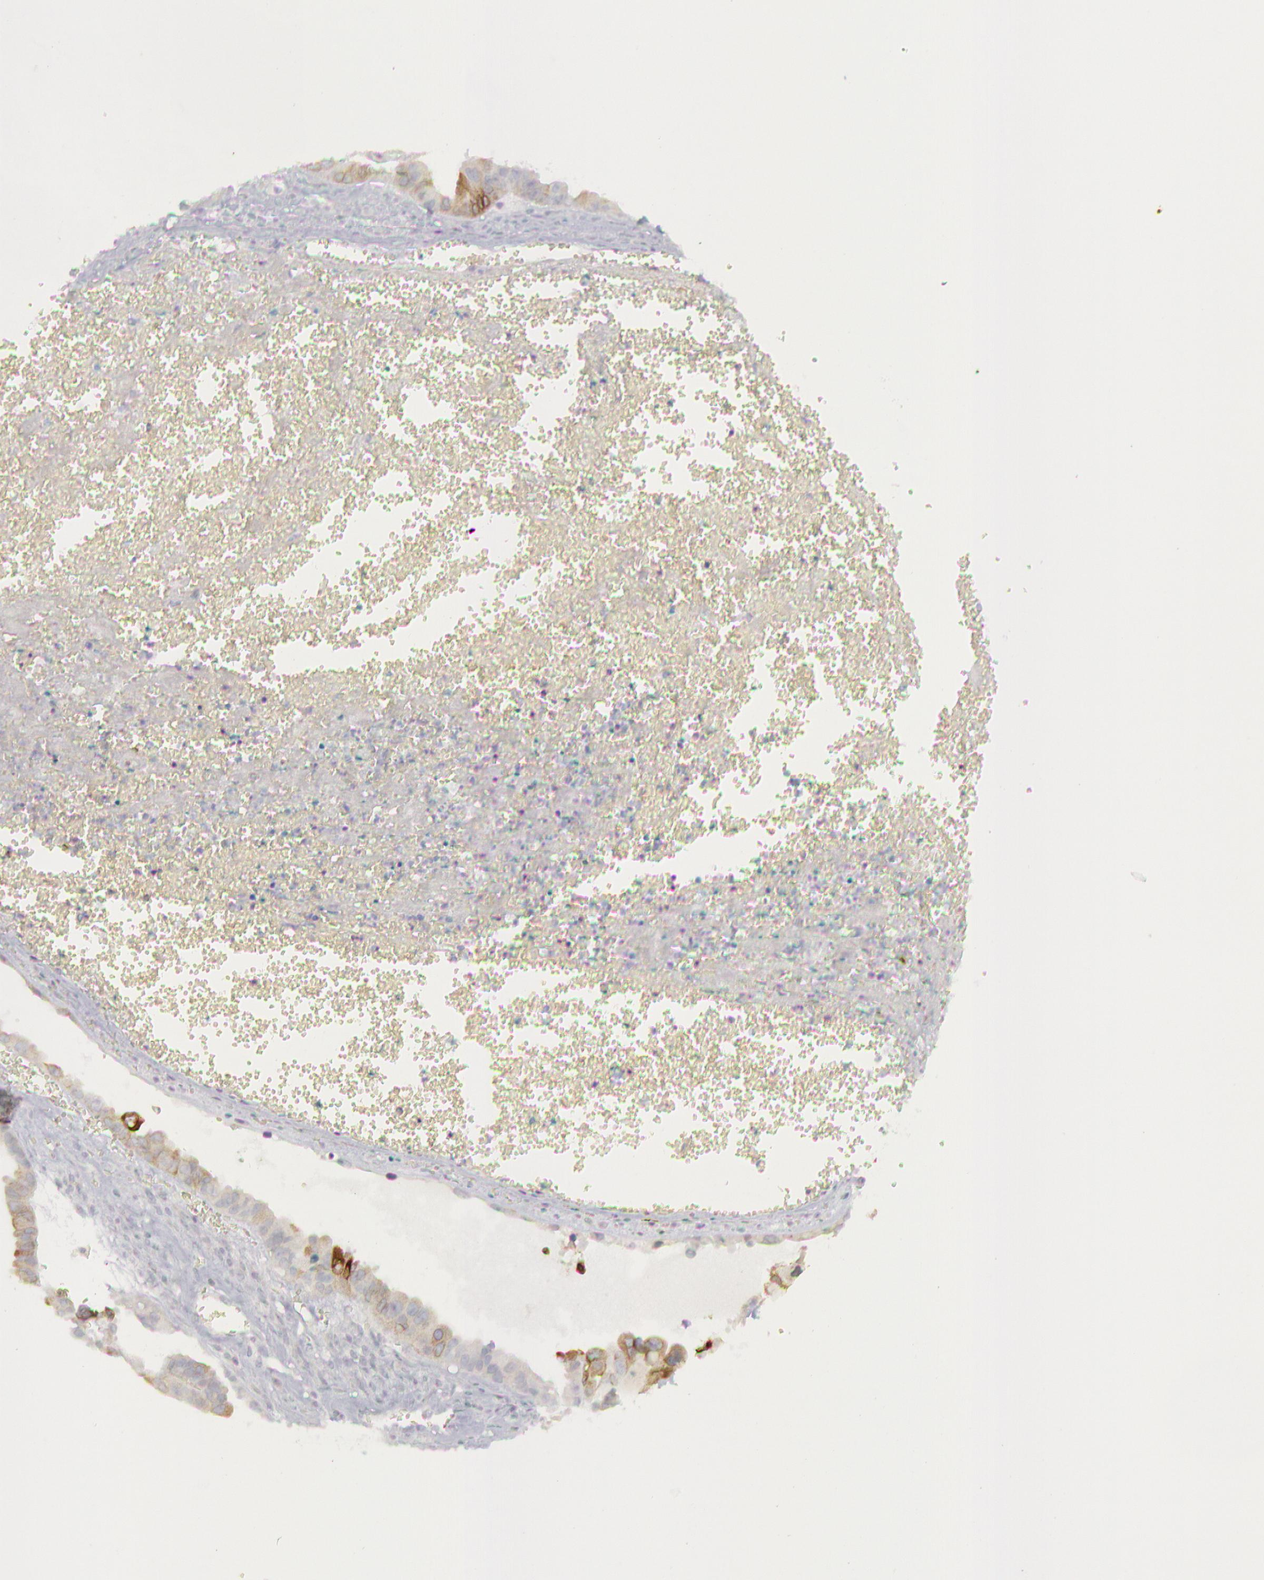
{"staining": {"intensity": "weak", "quantity": "25%-75%", "location": "cytoplasmic/membranous"}, "tissue": "ovarian cancer", "cell_type": "Tumor cells", "image_type": "cancer", "snomed": [{"axis": "morphology", "description": "Carcinoma, endometroid"}, {"axis": "topography", "description": "Ovary"}], "caption": "Protein positivity by IHC shows weak cytoplasmic/membranous staining in about 25%-75% of tumor cells in ovarian cancer (endometroid carcinoma).", "gene": "PTGS2", "patient": {"sex": "female", "age": 85}}